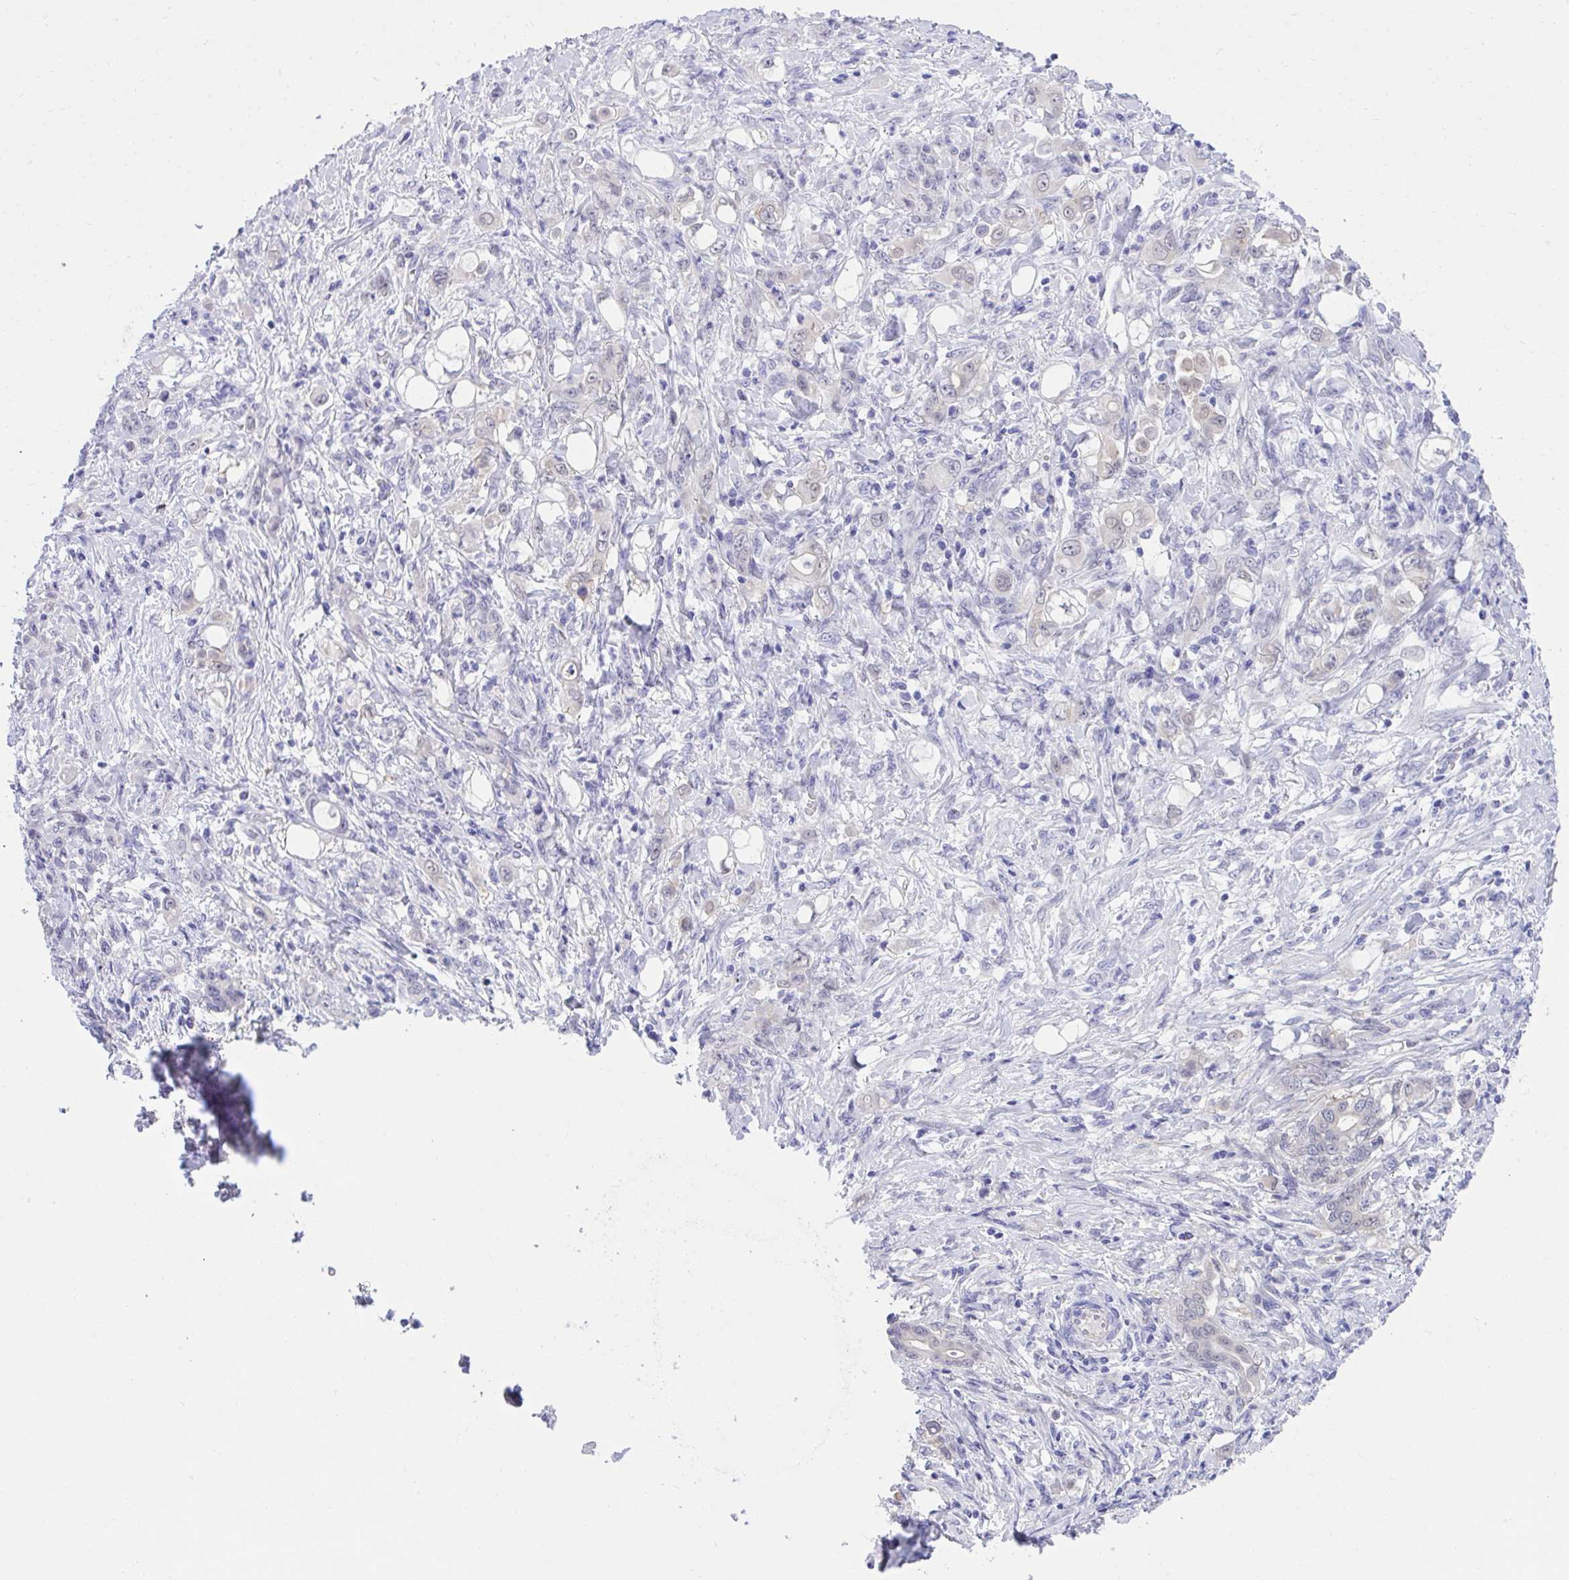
{"staining": {"intensity": "negative", "quantity": "none", "location": "none"}, "tissue": "stomach cancer", "cell_type": "Tumor cells", "image_type": "cancer", "snomed": [{"axis": "morphology", "description": "Adenocarcinoma, NOS"}, {"axis": "topography", "description": "Stomach"}], "caption": "This histopathology image is of stomach adenocarcinoma stained with IHC to label a protein in brown with the nuclei are counter-stained blue. There is no positivity in tumor cells.", "gene": "PGM2L1", "patient": {"sex": "female", "age": 79}}